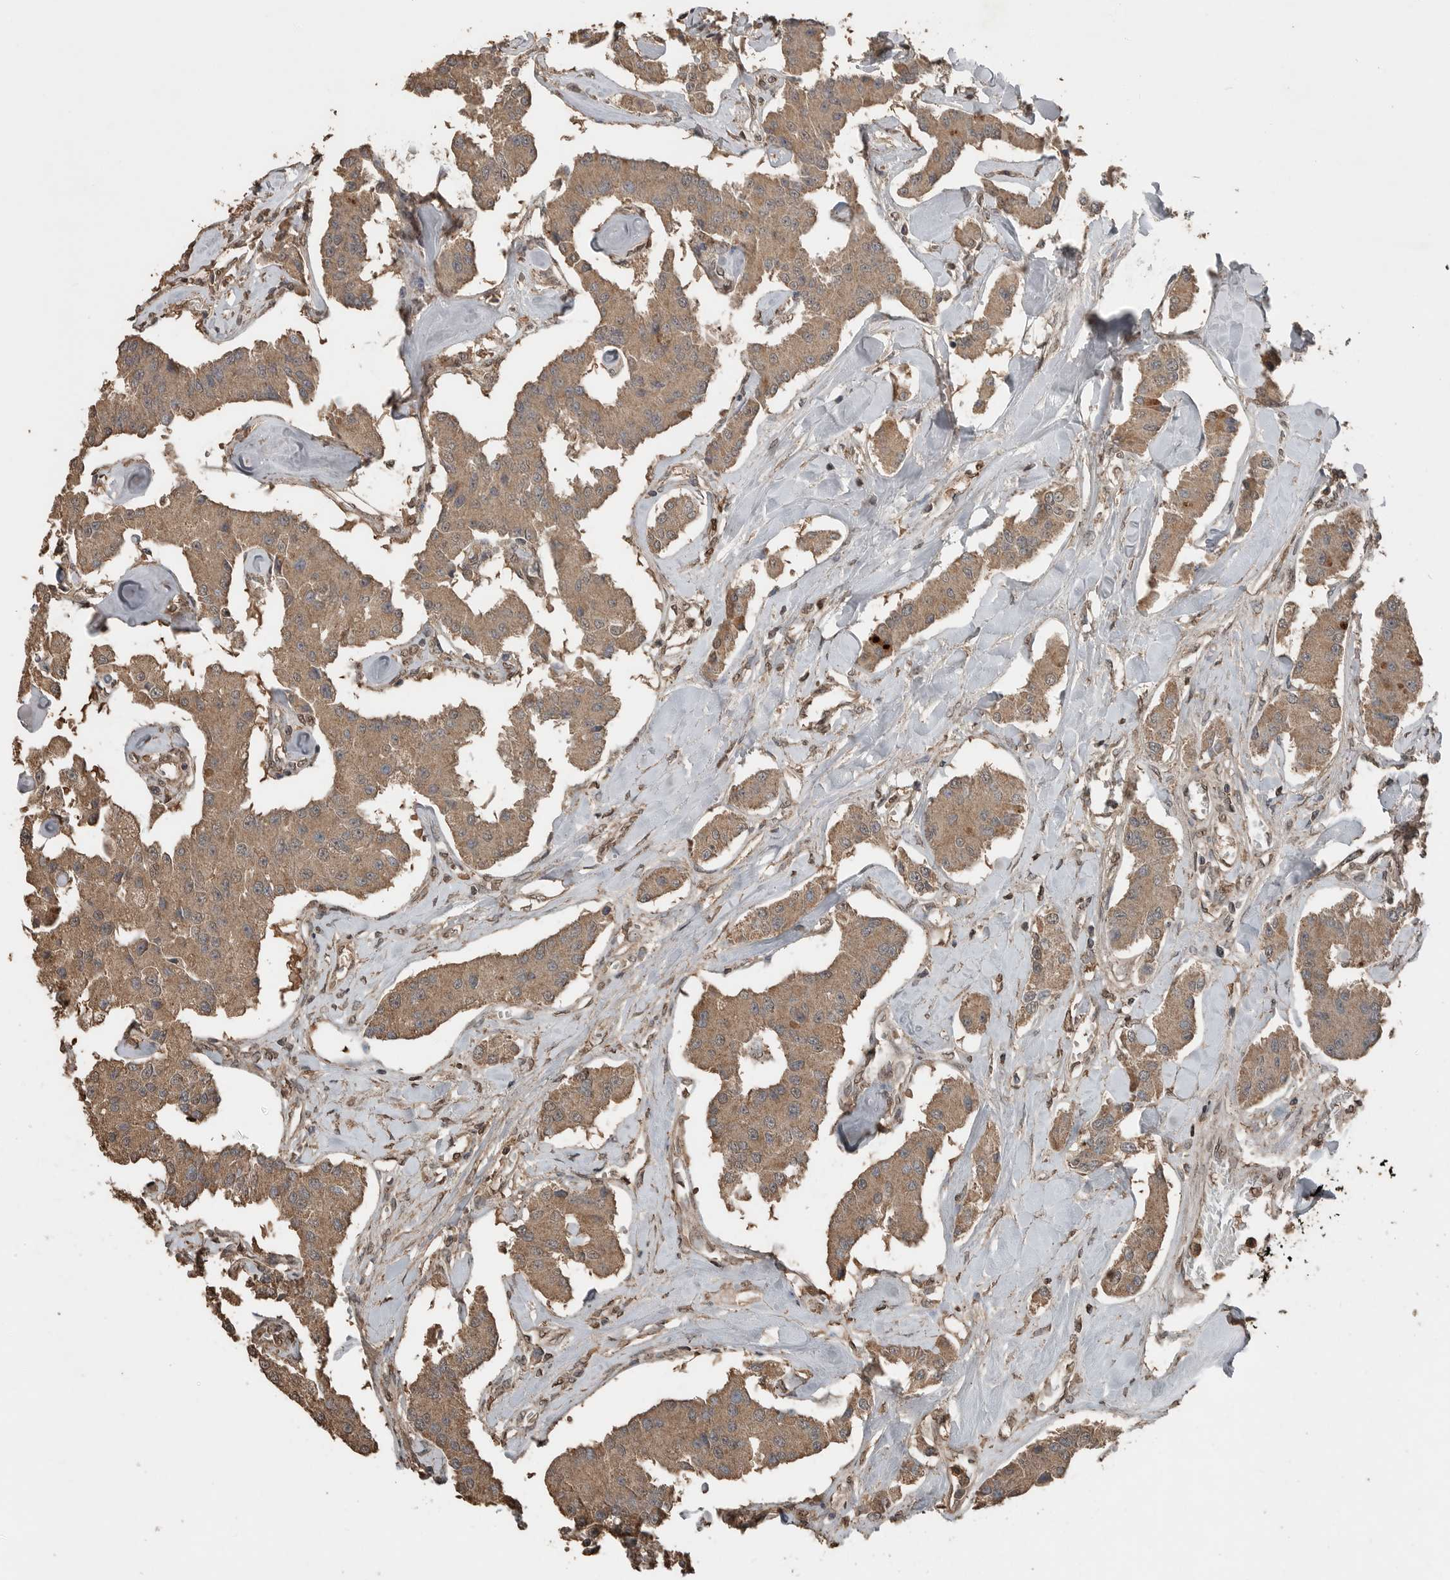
{"staining": {"intensity": "moderate", "quantity": ">75%", "location": "cytoplasmic/membranous"}, "tissue": "carcinoid", "cell_type": "Tumor cells", "image_type": "cancer", "snomed": [{"axis": "morphology", "description": "Carcinoid, malignant, NOS"}, {"axis": "topography", "description": "Pancreas"}], "caption": "Protein staining reveals moderate cytoplasmic/membranous expression in approximately >75% of tumor cells in carcinoid.", "gene": "BLZF1", "patient": {"sex": "male", "age": 41}}